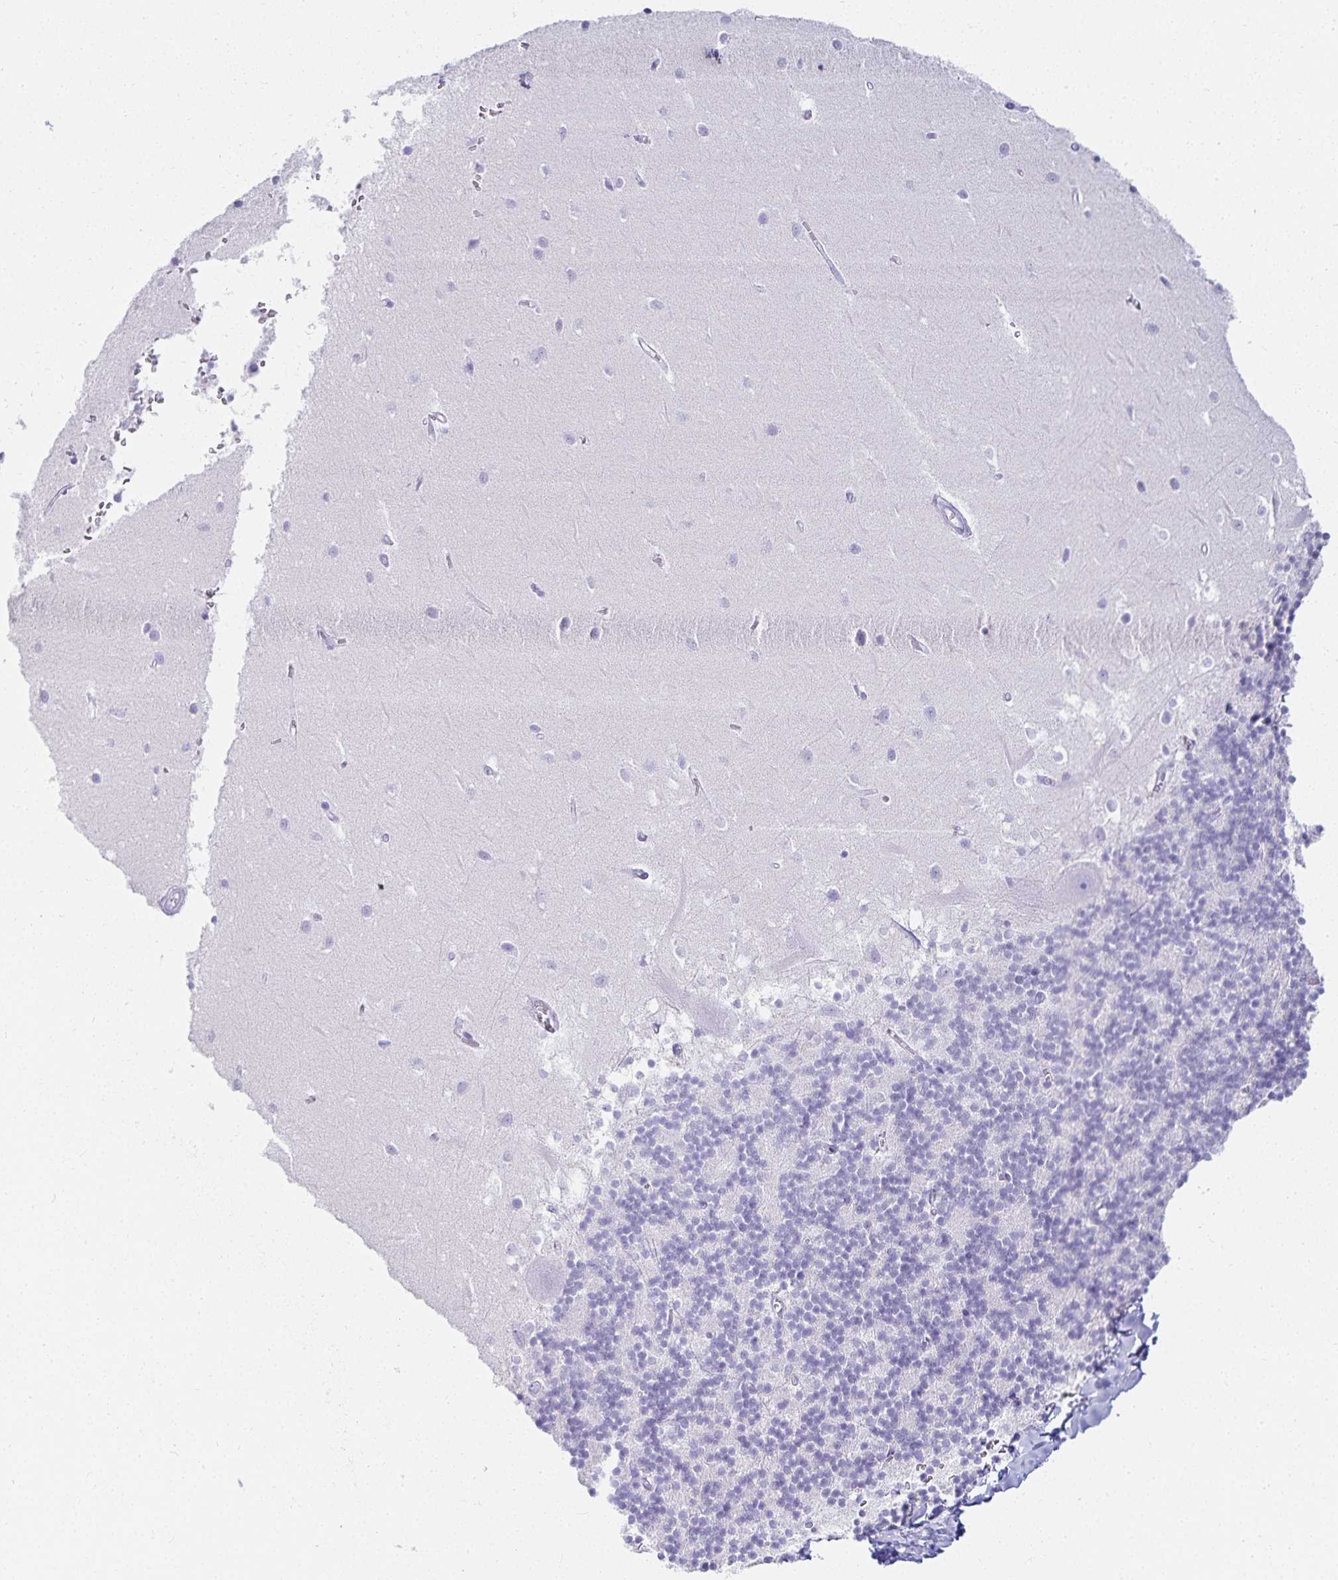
{"staining": {"intensity": "negative", "quantity": "none", "location": "none"}, "tissue": "cerebellum", "cell_type": "Cells in granular layer", "image_type": "normal", "snomed": [{"axis": "morphology", "description": "Normal tissue, NOS"}, {"axis": "topography", "description": "Cerebellum"}], "caption": "This is a micrograph of IHC staining of unremarkable cerebellum, which shows no positivity in cells in granular layer. (Brightfield microscopy of DAB immunohistochemistry (IHC) at high magnification).", "gene": "GP2", "patient": {"sex": "male", "age": 54}}